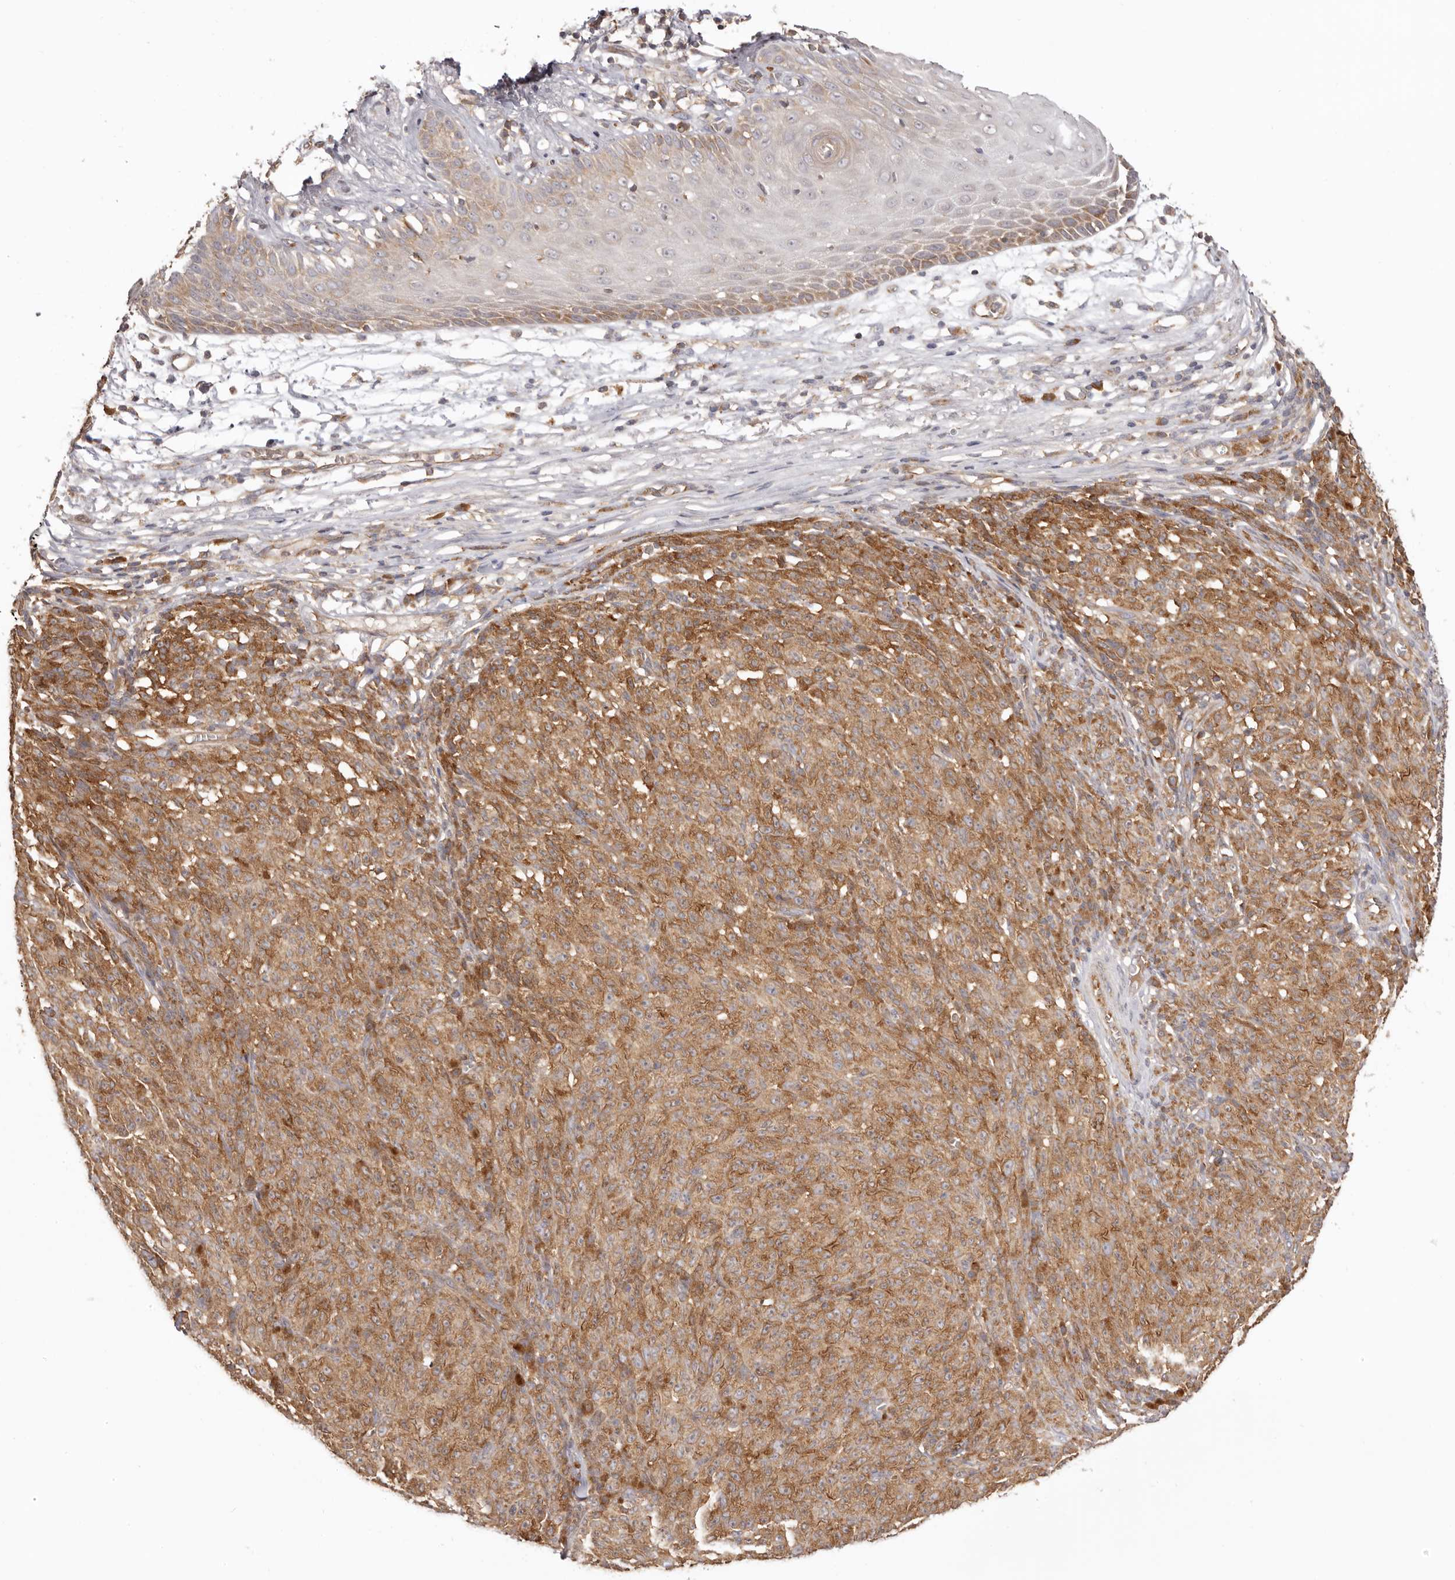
{"staining": {"intensity": "moderate", "quantity": ">75%", "location": "cytoplasmic/membranous"}, "tissue": "melanoma", "cell_type": "Tumor cells", "image_type": "cancer", "snomed": [{"axis": "morphology", "description": "Malignant melanoma, NOS"}, {"axis": "topography", "description": "Skin"}], "caption": "Protein analysis of melanoma tissue reveals moderate cytoplasmic/membranous positivity in approximately >75% of tumor cells.", "gene": "EEF1E1", "patient": {"sex": "female", "age": 82}}